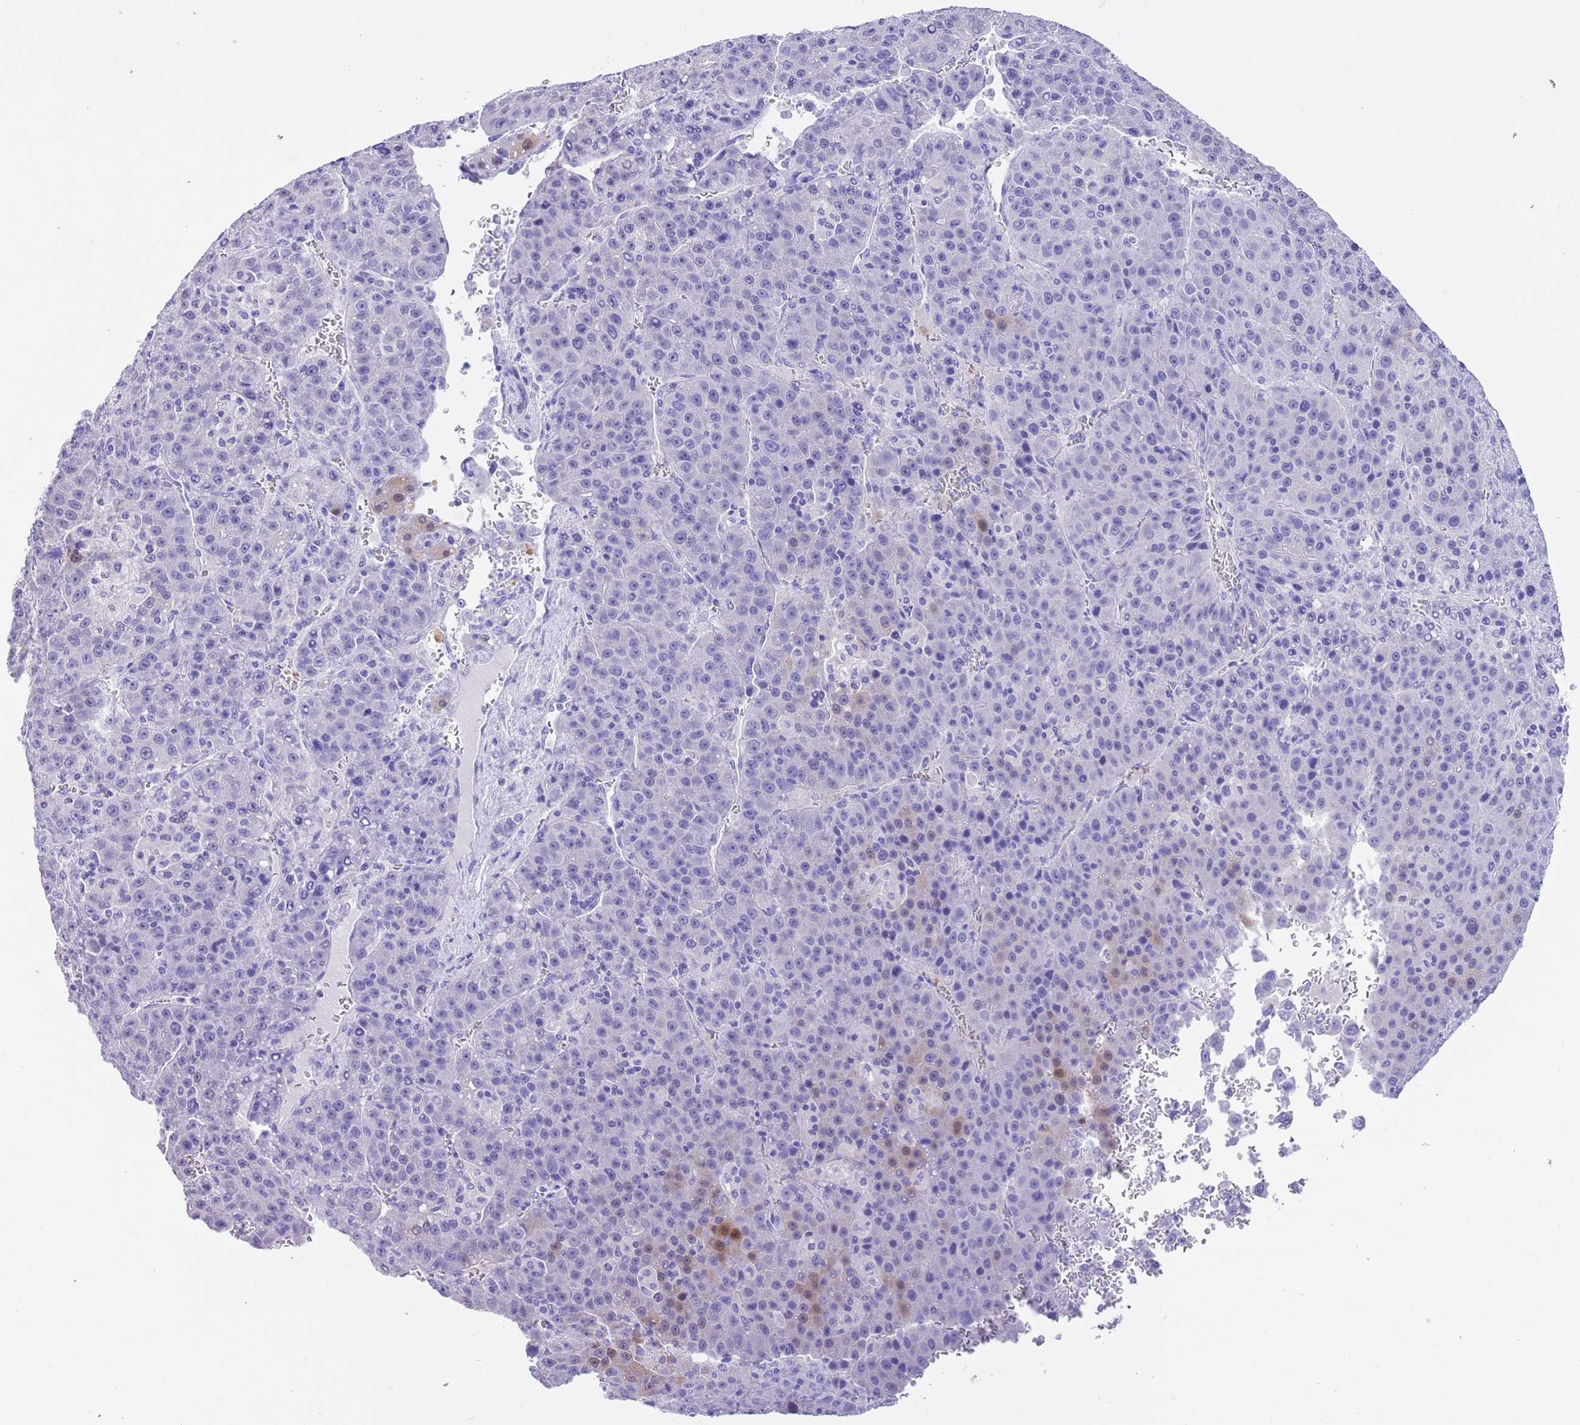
{"staining": {"intensity": "negative", "quantity": "none", "location": "none"}, "tissue": "liver cancer", "cell_type": "Tumor cells", "image_type": "cancer", "snomed": [{"axis": "morphology", "description": "Carcinoma, Hepatocellular, NOS"}, {"axis": "topography", "description": "Liver"}], "caption": "A high-resolution photomicrograph shows immunohistochemistry staining of liver cancer (hepatocellular carcinoma), which demonstrates no significant expression in tumor cells.", "gene": "TMEM185B", "patient": {"sex": "female", "age": 53}}